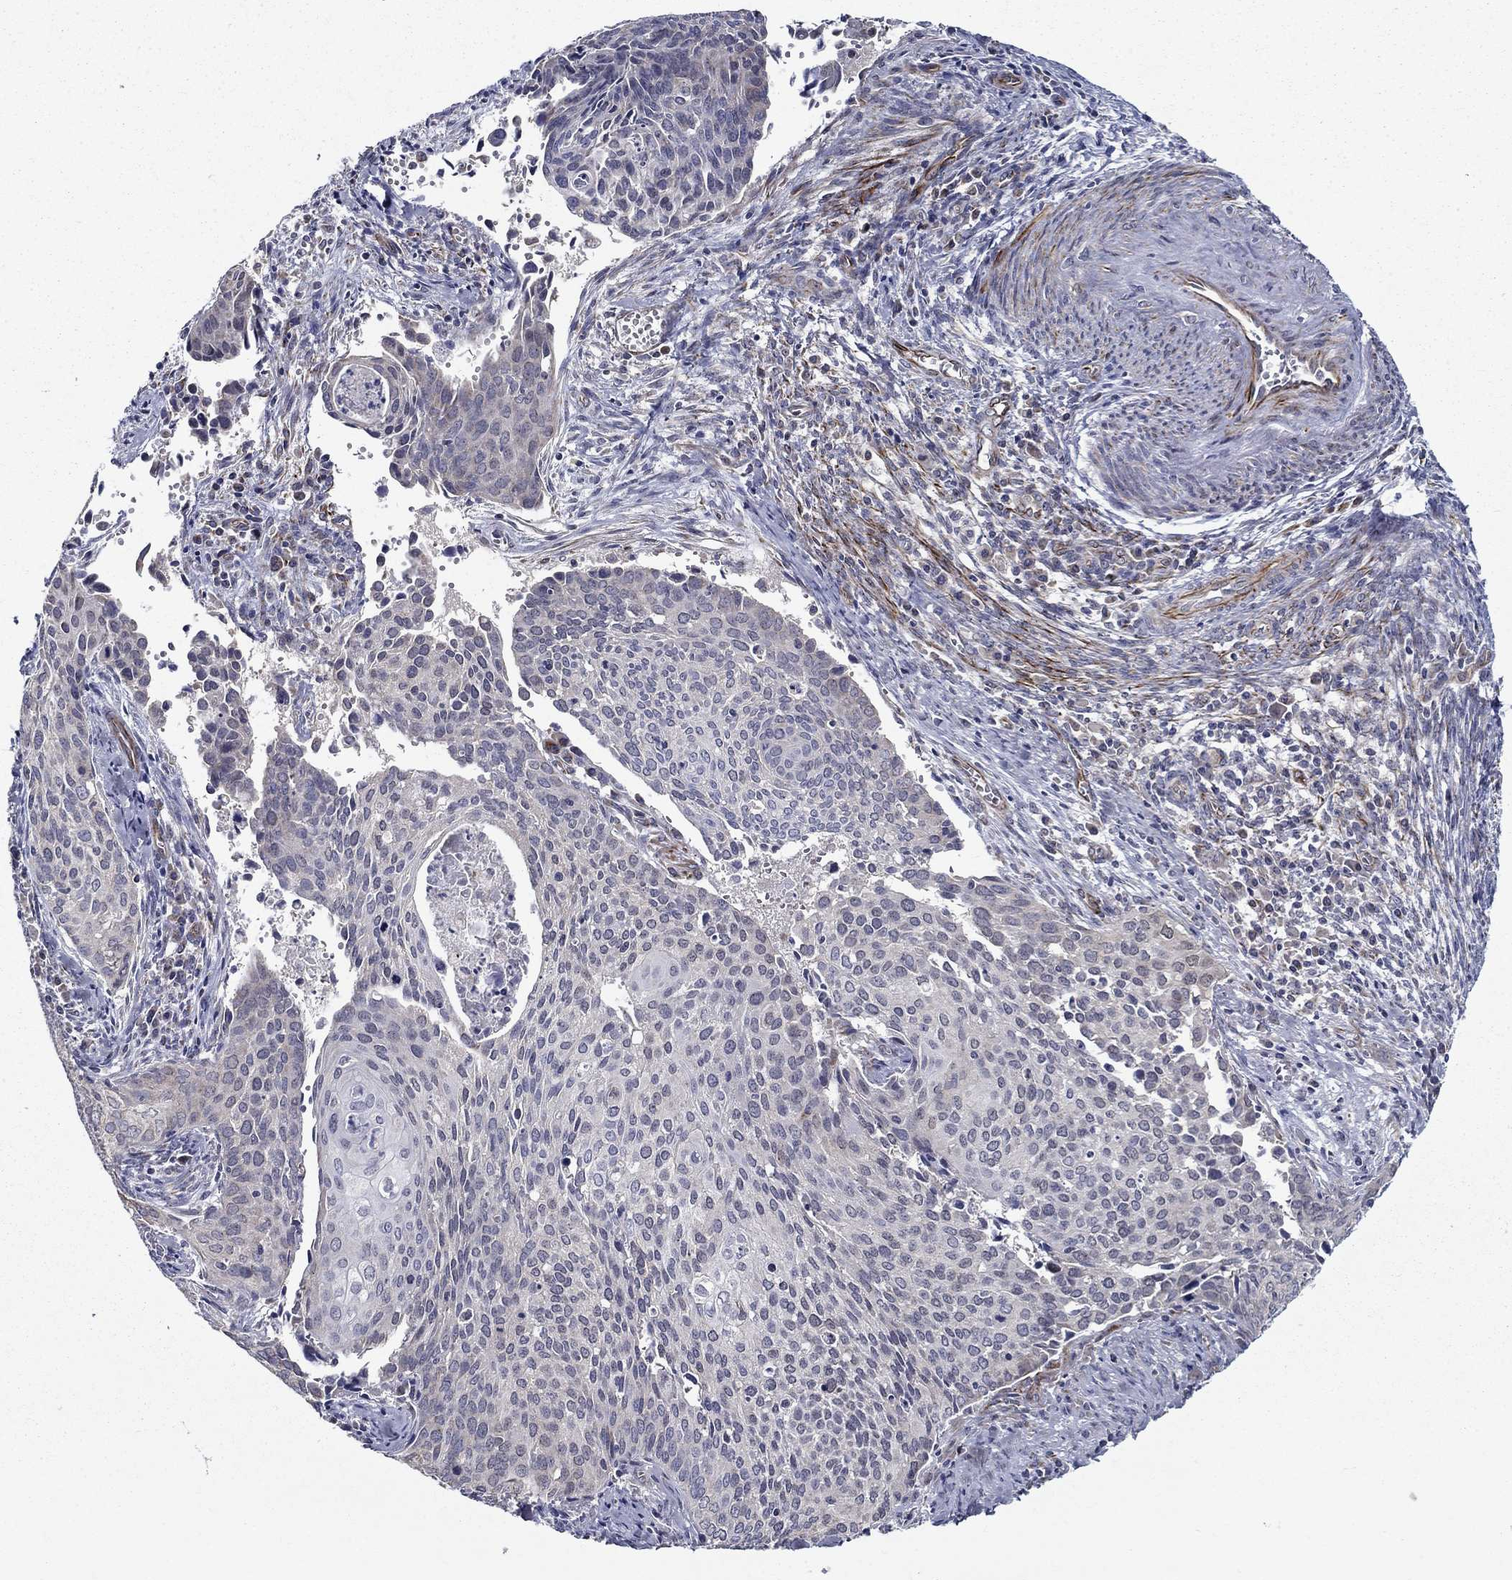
{"staining": {"intensity": "negative", "quantity": "none", "location": "none"}, "tissue": "cervical cancer", "cell_type": "Tumor cells", "image_type": "cancer", "snomed": [{"axis": "morphology", "description": "Squamous cell carcinoma, NOS"}, {"axis": "topography", "description": "Cervix"}], "caption": "Histopathology image shows no significant protein staining in tumor cells of squamous cell carcinoma (cervical).", "gene": "LACTB2", "patient": {"sex": "female", "age": 29}}